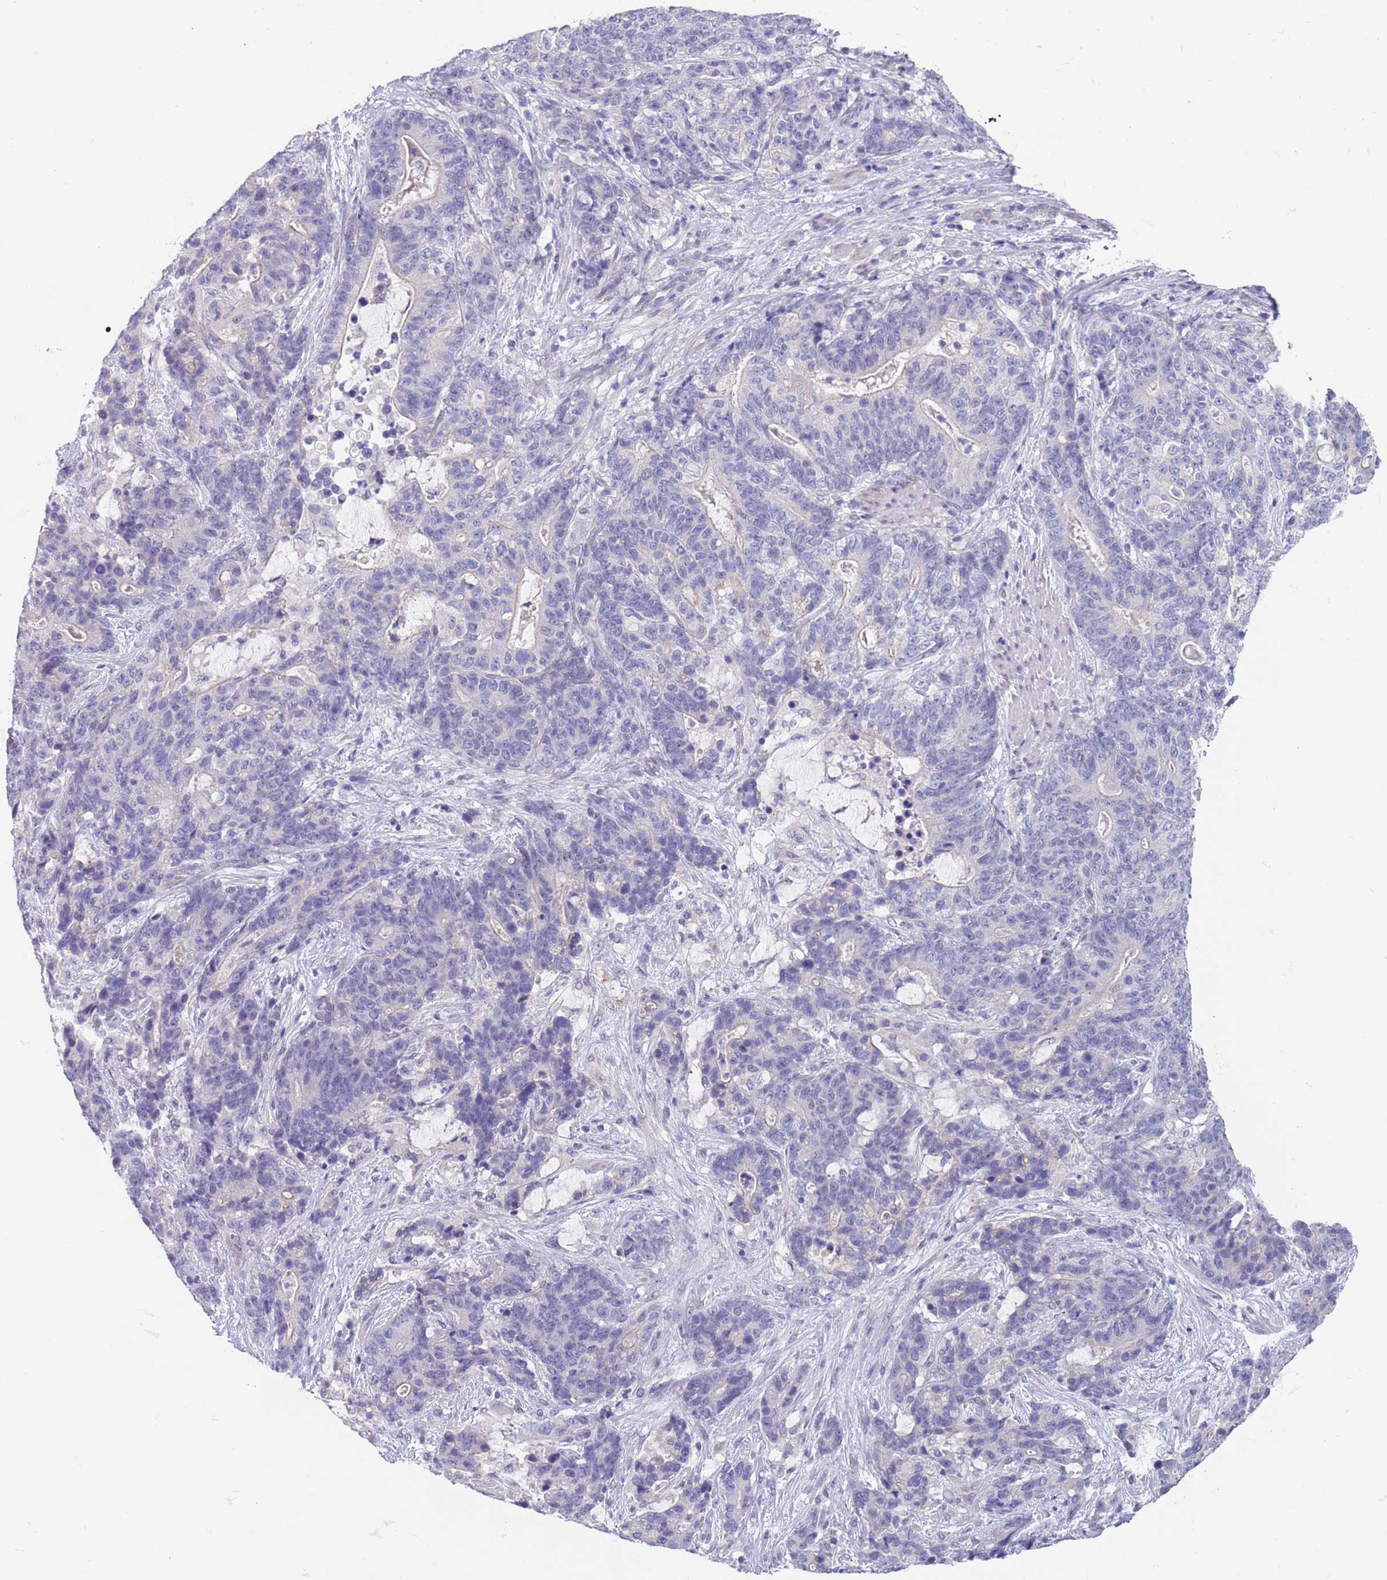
{"staining": {"intensity": "negative", "quantity": "none", "location": "none"}, "tissue": "stomach cancer", "cell_type": "Tumor cells", "image_type": "cancer", "snomed": [{"axis": "morphology", "description": "Normal tissue, NOS"}, {"axis": "morphology", "description": "Adenocarcinoma, NOS"}, {"axis": "topography", "description": "Stomach"}], "caption": "DAB (3,3'-diaminobenzidine) immunohistochemical staining of human stomach cancer (adenocarcinoma) exhibits no significant expression in tumor cells.", "gene": "RNF169", "patient": {"sex": "female", "age": 64}}